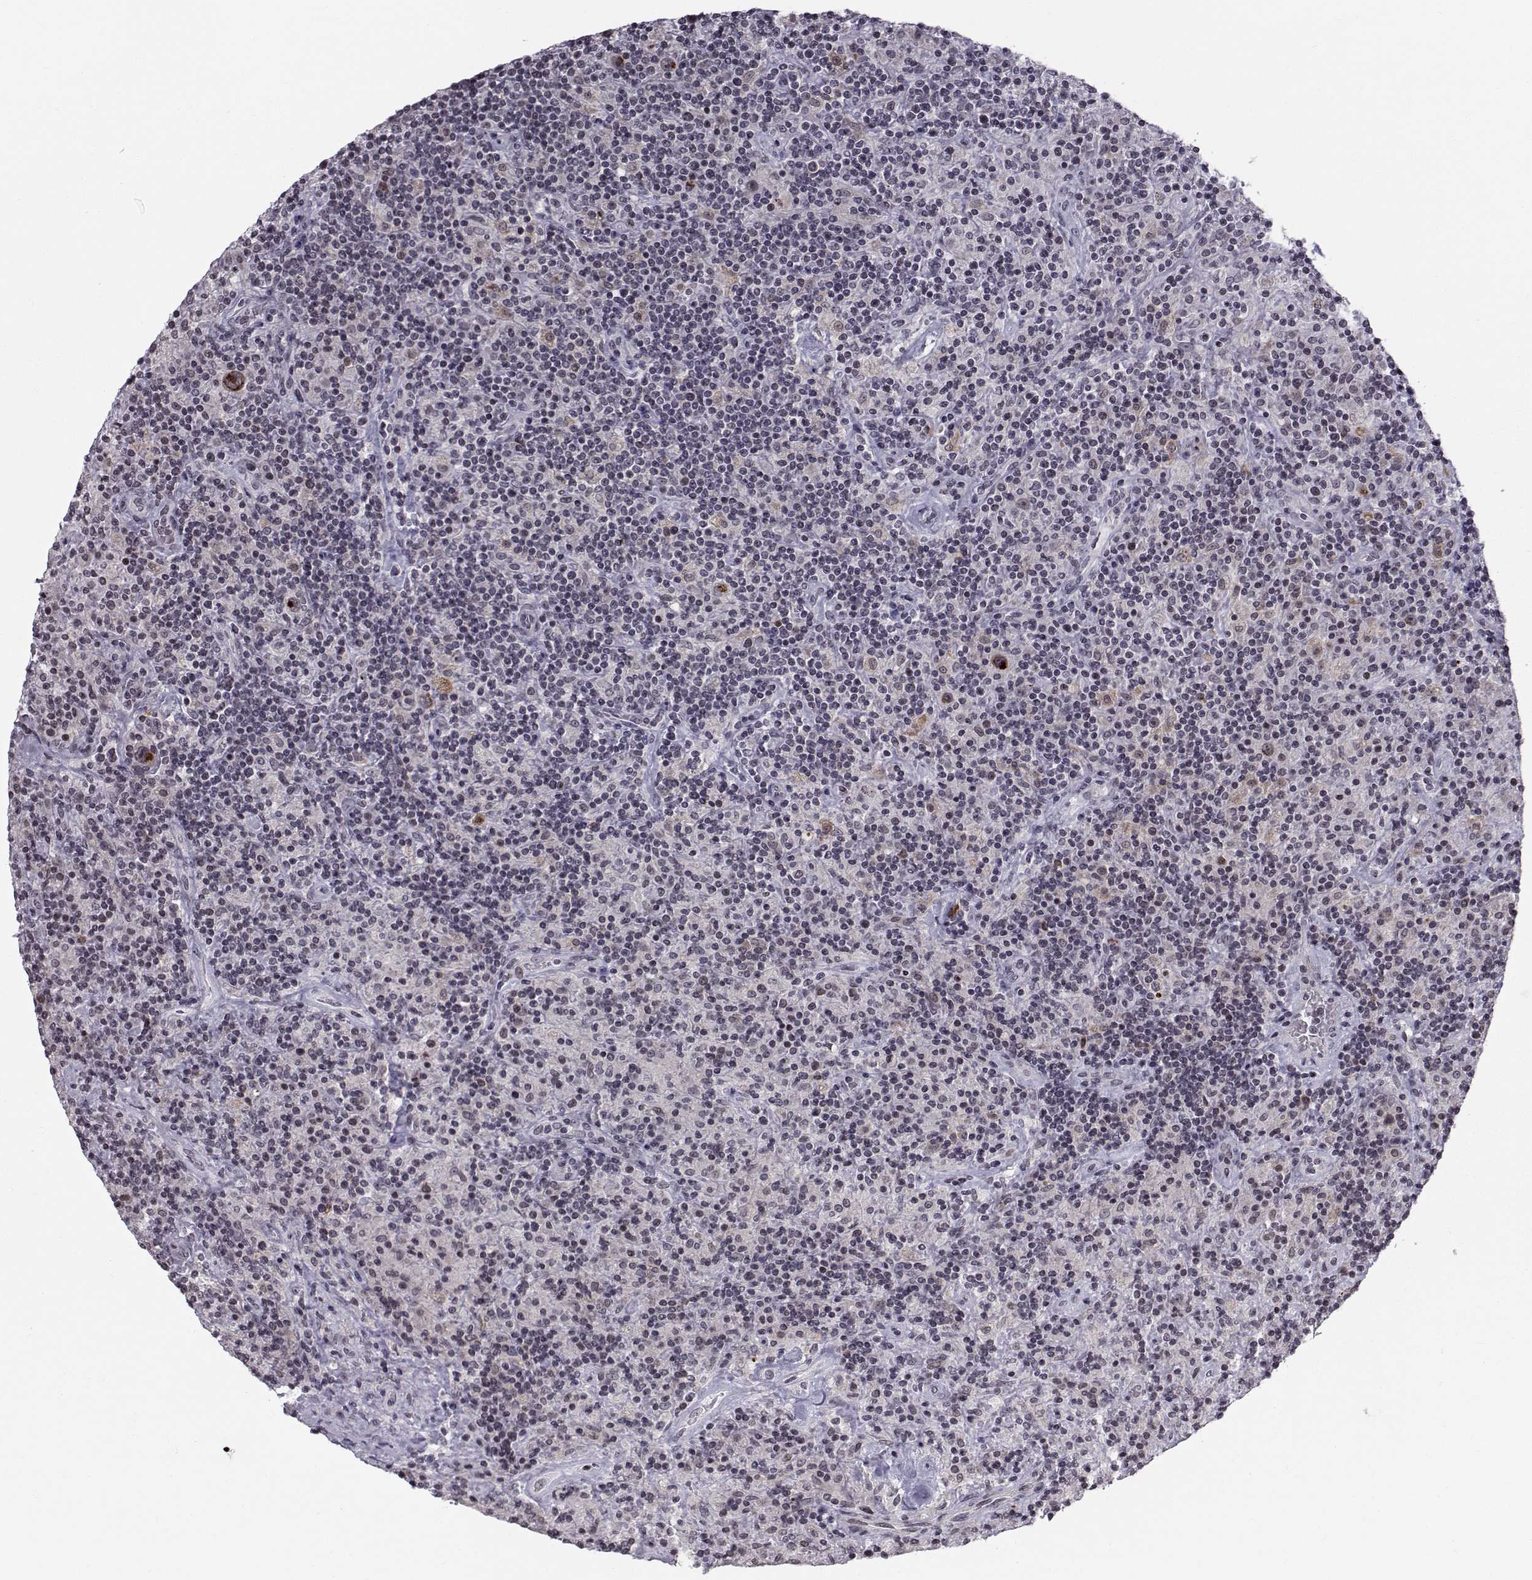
{"staining": {"intensity": "negative", "quantity": "none", "location": "none"}, "tissue": "lymphoma", "cell_type": "Tumor cells", "image_type": "cancer", "snomed": [{"axis": "morphology", "description": "Hodgkin's disease, NOS"}, {"axis": "topography", "description": "Lymph node"}], "caption": "Lymphoma was stained to show a protein in brown. There is no significant positivity in tumor cells.", "gene": "MARCHF4", "patient": {"sex": "male", "age": 70}}